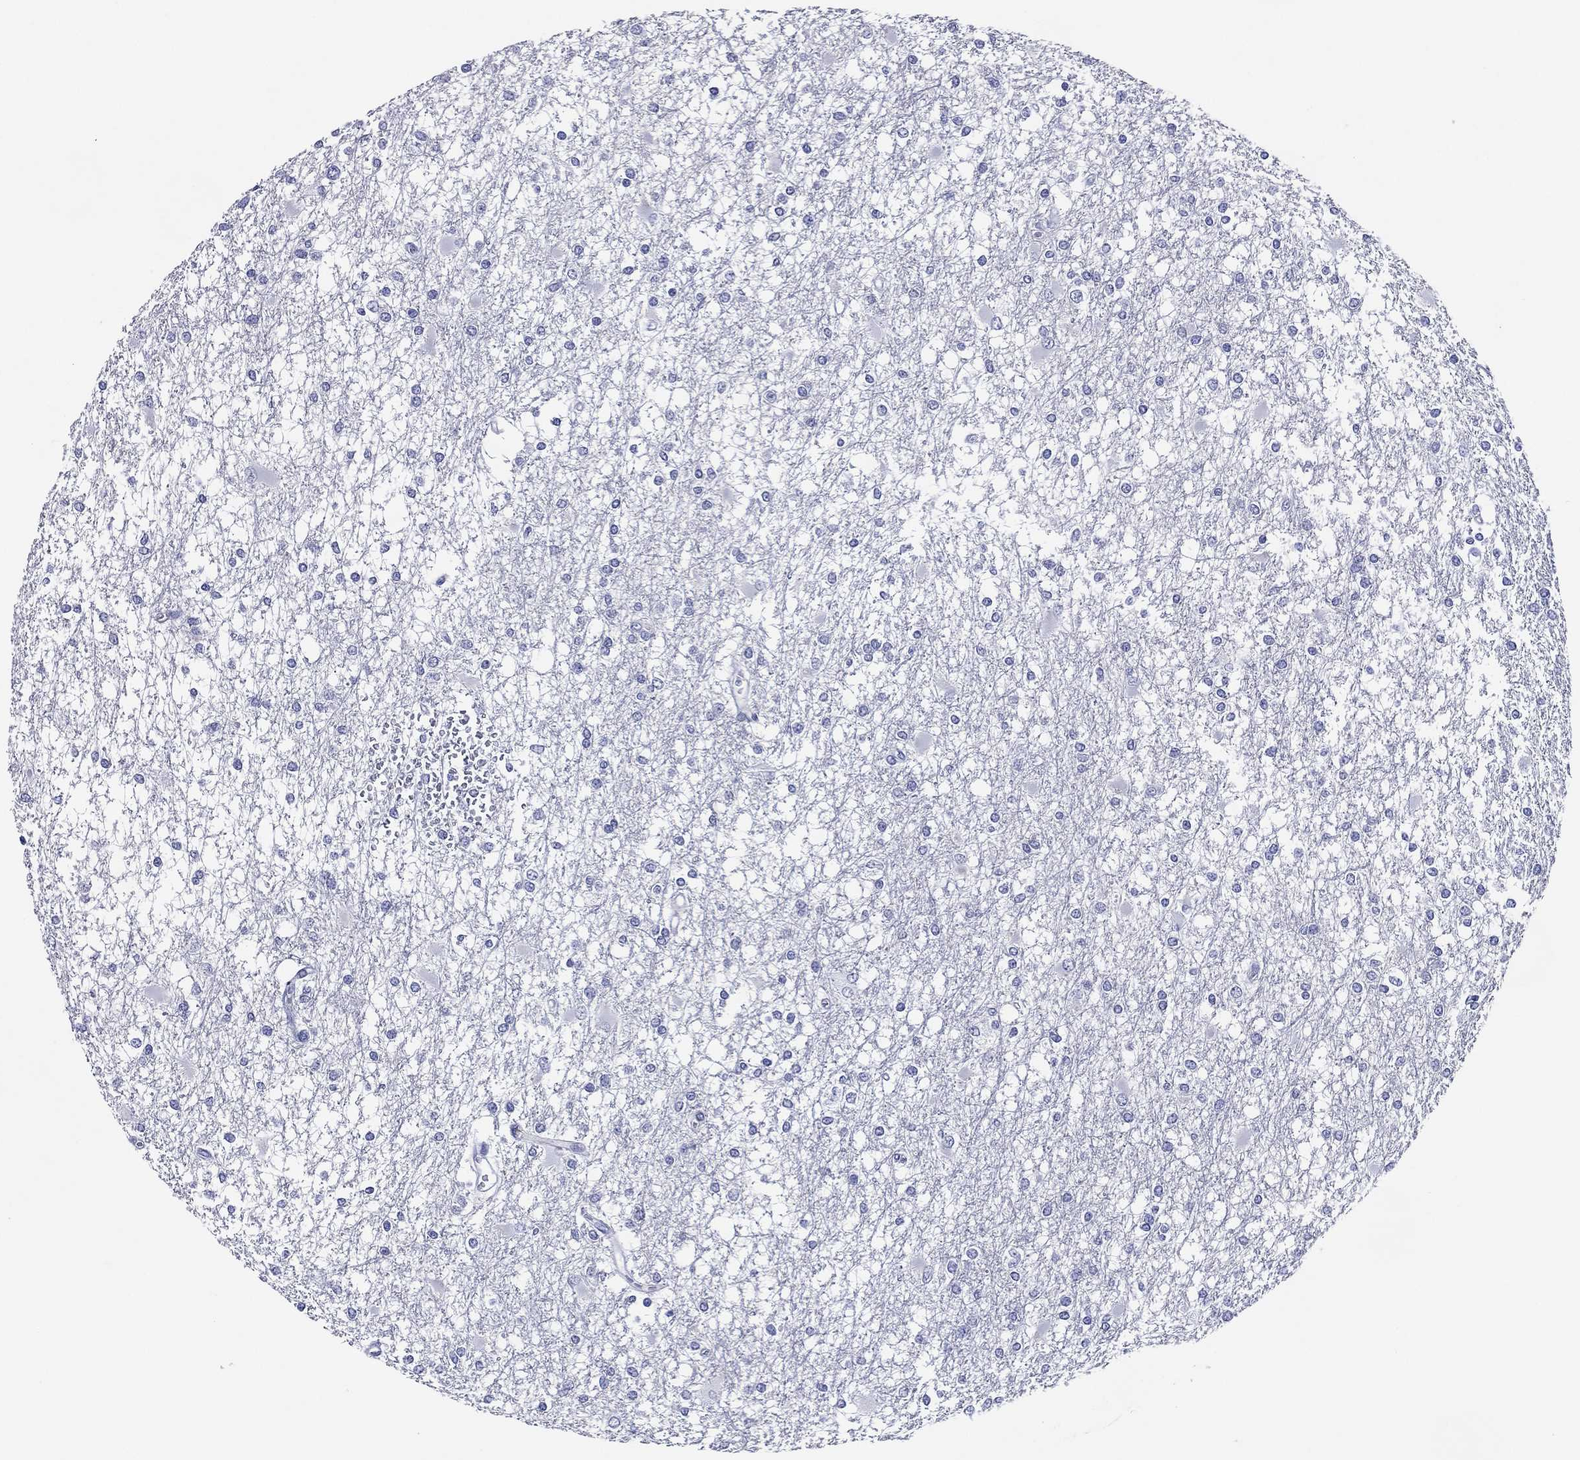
{"staining": {"intensity": "negative", "quantity": "none", "location": "none"}, "tissue": "glioma", "cell_type": "Tumor cells", "image_type": "cancer", "snomed": [{"axis": "morphology", "description": "Glioma, malignant, High grade"}, {"axis": "topography", "description": "Cerebral cortex"}], "caption": "This image is of glioma stained with immunohistochemistry to label a protein in brown with the nuclei are counter-stained blue. There is no positivity in tumor cells.", "gene": "ACE2", "patient": {"sex": "male", "age": 79}}